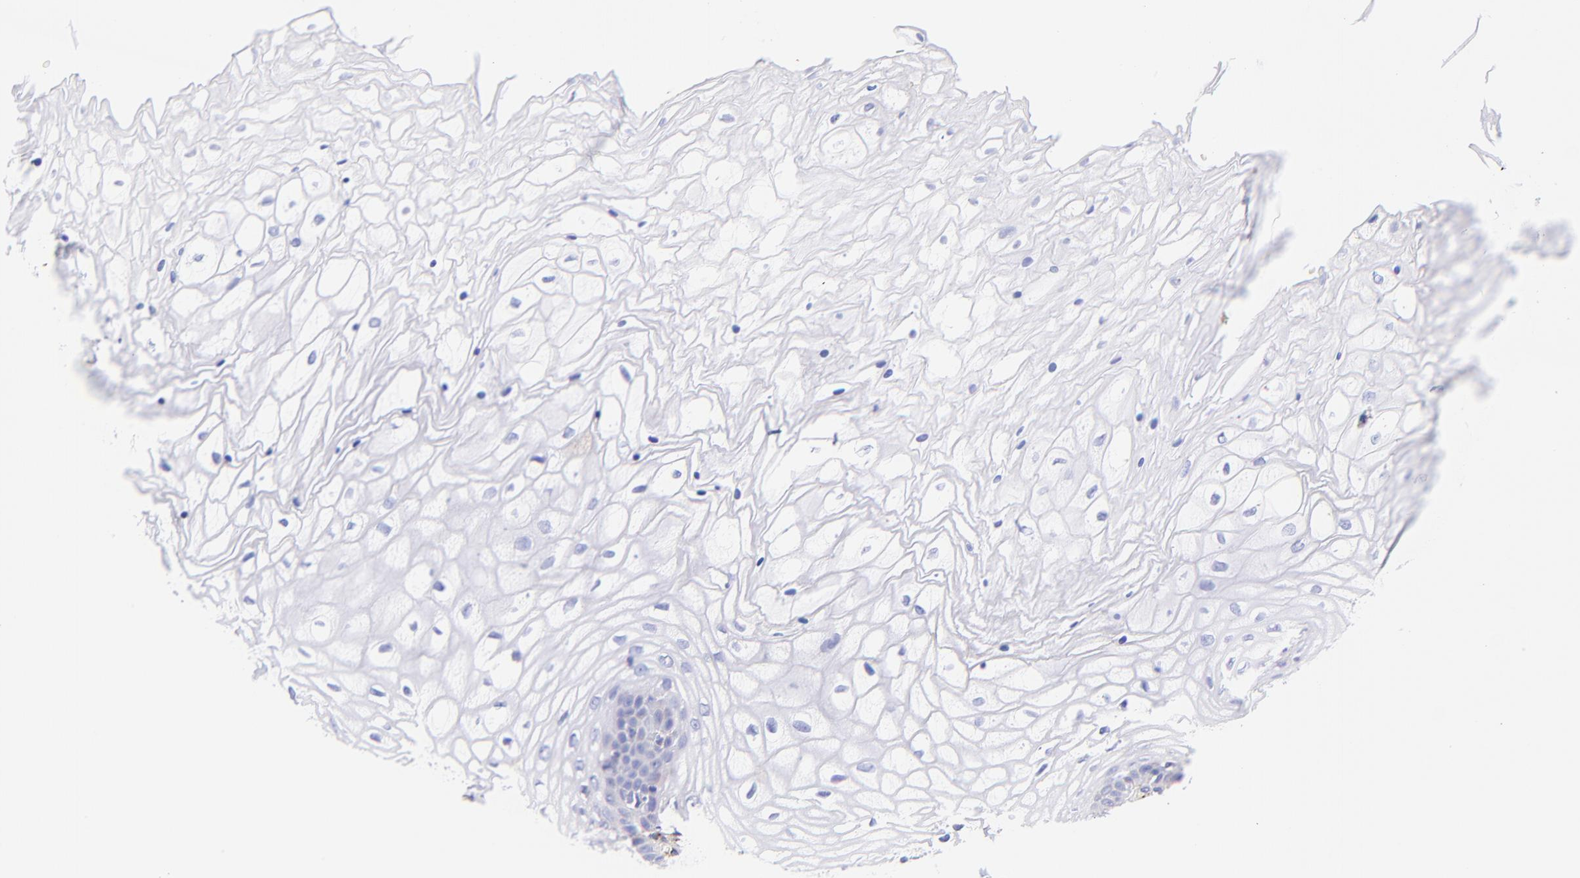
{"staining": {"intensity": "negative", "quantity": "none", "location": "none"}, "tissue": "vagina", "cell_type": "Squamous epithelial cells", "image_type": "normal", "snomed": [{"axis": "morphology", "description": "Normal tissue, NOS"}, {"axis": "topography", "description": "Vagina"}], "caption": "Immunohistochemistry (IHC) photomicrograph of normal vagina: vagina stained with DAB (3,3'-diaminobenzidine) demonstrates no significant protein staining in squamous epithelial cells.", "gene": "SPARC", "patient": {"sex": "female", "age": 34}}